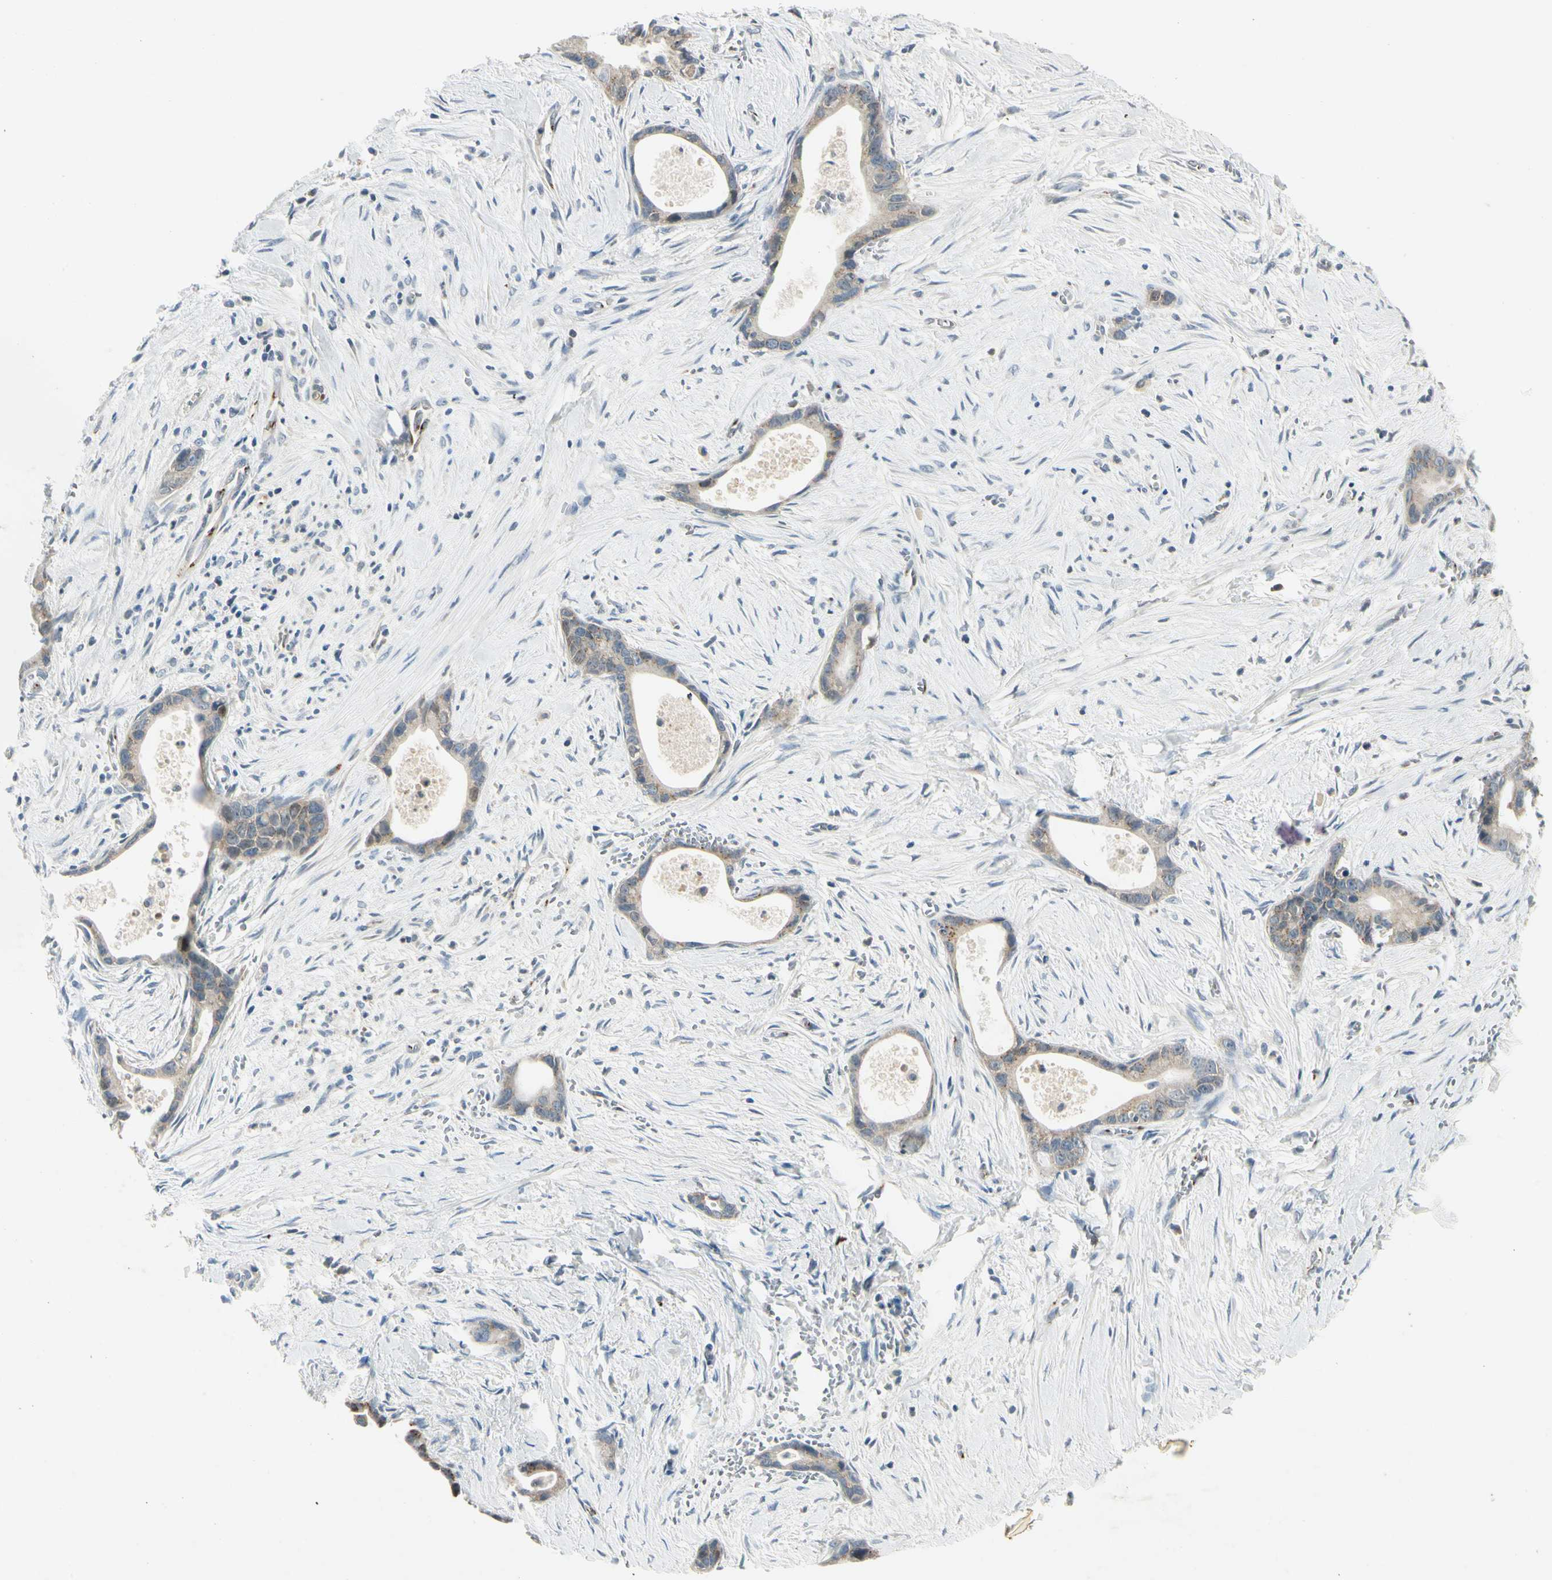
{"staining": {"intensity": "weak", "quantity": "25%-75%", "location": "cytoplasmic/membranous"}, "tissue": "liver cancer", "cell_type": "Tumor cells", "image_type": "cancer", "snomed": [{"axis": "morphology", "description": "Cholangiocarcinoma"}, {"axis": "topography", "description": "Liver"}], "caption": "DAB immunohistochemical staining of human liver cancer (cholangiocarcinoma) exhibits weak cytoplasmic/membranous protein positivity in approximately 25%-75% of tumor cells. (DAB IHC, brown staining for protein, blue staining for nuclei).", "gene": "MANSC1", "patient": {"sex": "female", "age": 55}}